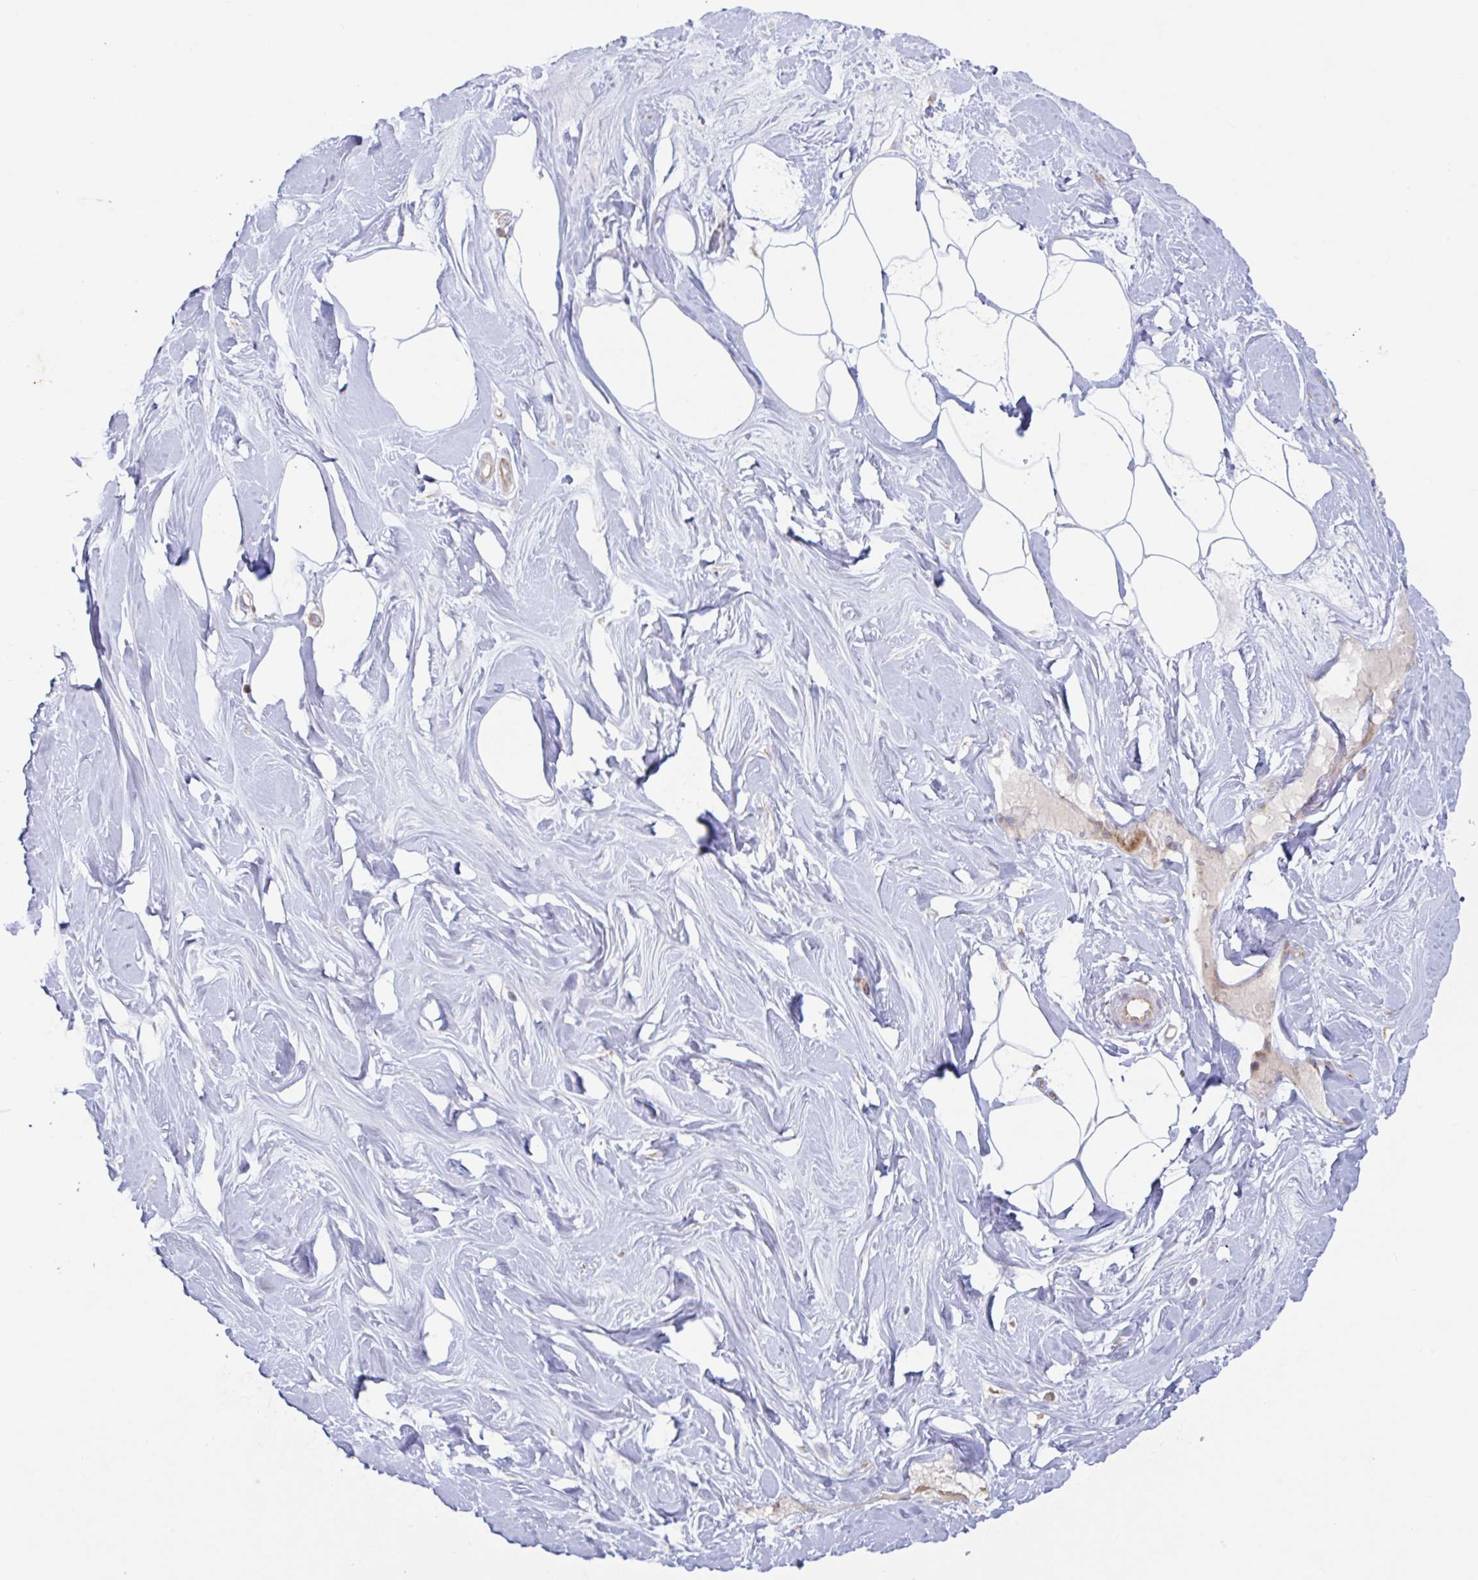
{"staining": {"intensity": "negative", "quantity": "none", "location": "none"}, "tissue": "breast", "cell_type": "Adipocytes", "image_type": "normal", "snomed": [{"axis": "morphology", "description": "Normal tissue, NOS"}, {"axis": "topography", "description": "Breast"}], "caption": "Human breast stained for a protein using immunohistochemistry (IHC) exhibits no positivity in adipocytes.", "gene": "RIT1", "patient": {"sex": "female", "age": 27}}